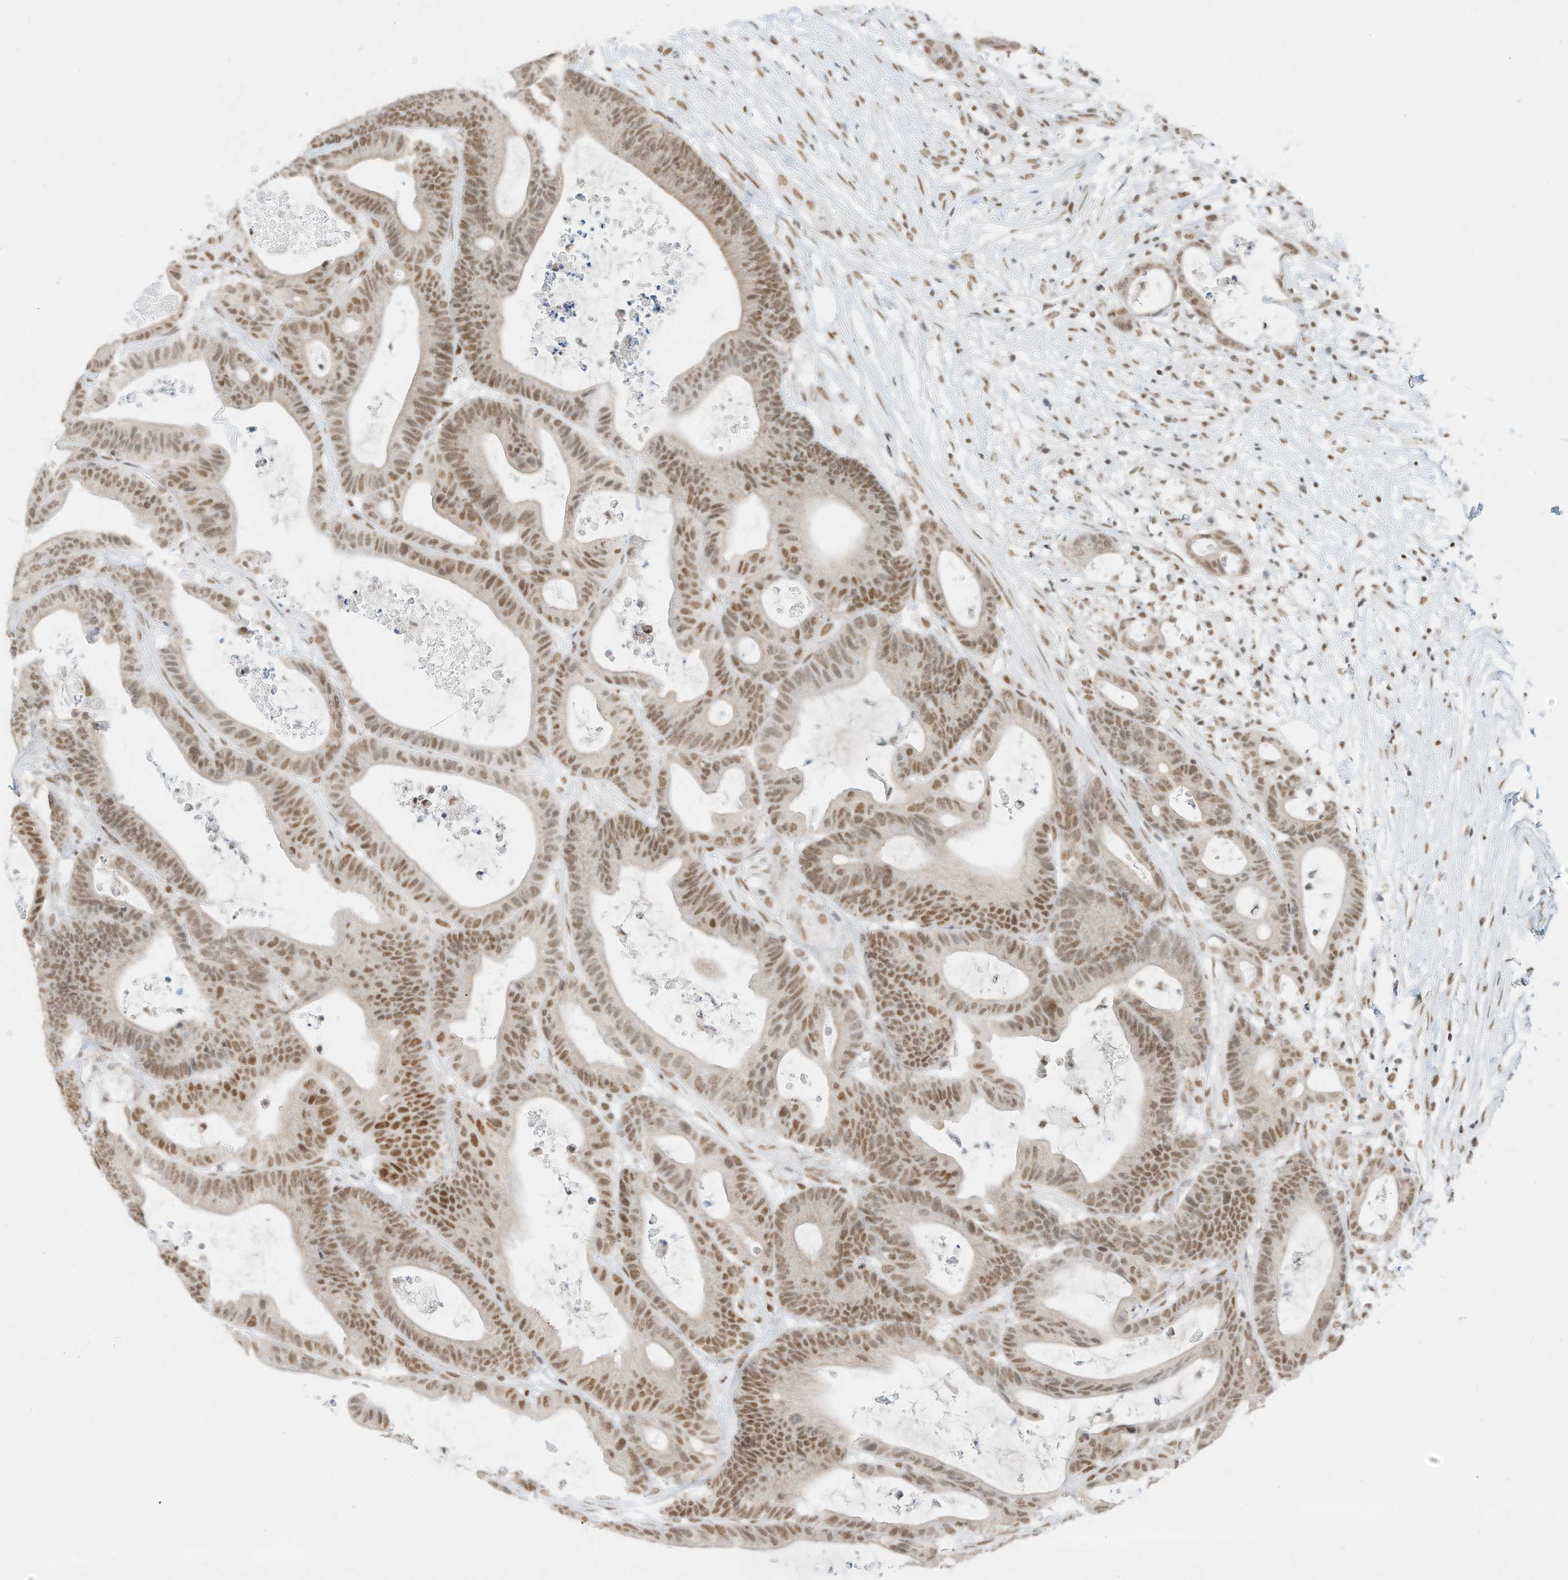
{"staining": {"intensity": "moderate", "quantity": ">75%", "location": "nuclear"}, "tissue": "colorectal cancer", "cell_type": "Tumor cells", "image_type": "cancer", "snomed": [{"axis": "morphology", "description": "Adenocarcinoma, NOS"}, {"axis": "topography", "description": "Colon"}], "caption": "The image shows a brown stain indicating the presence of a protein in the nuclear of tumor cells in colorectal cancer (adenocarcinoma).", "gene": "SMARCA2", "patient": {"sex": "female", "age": 84}}